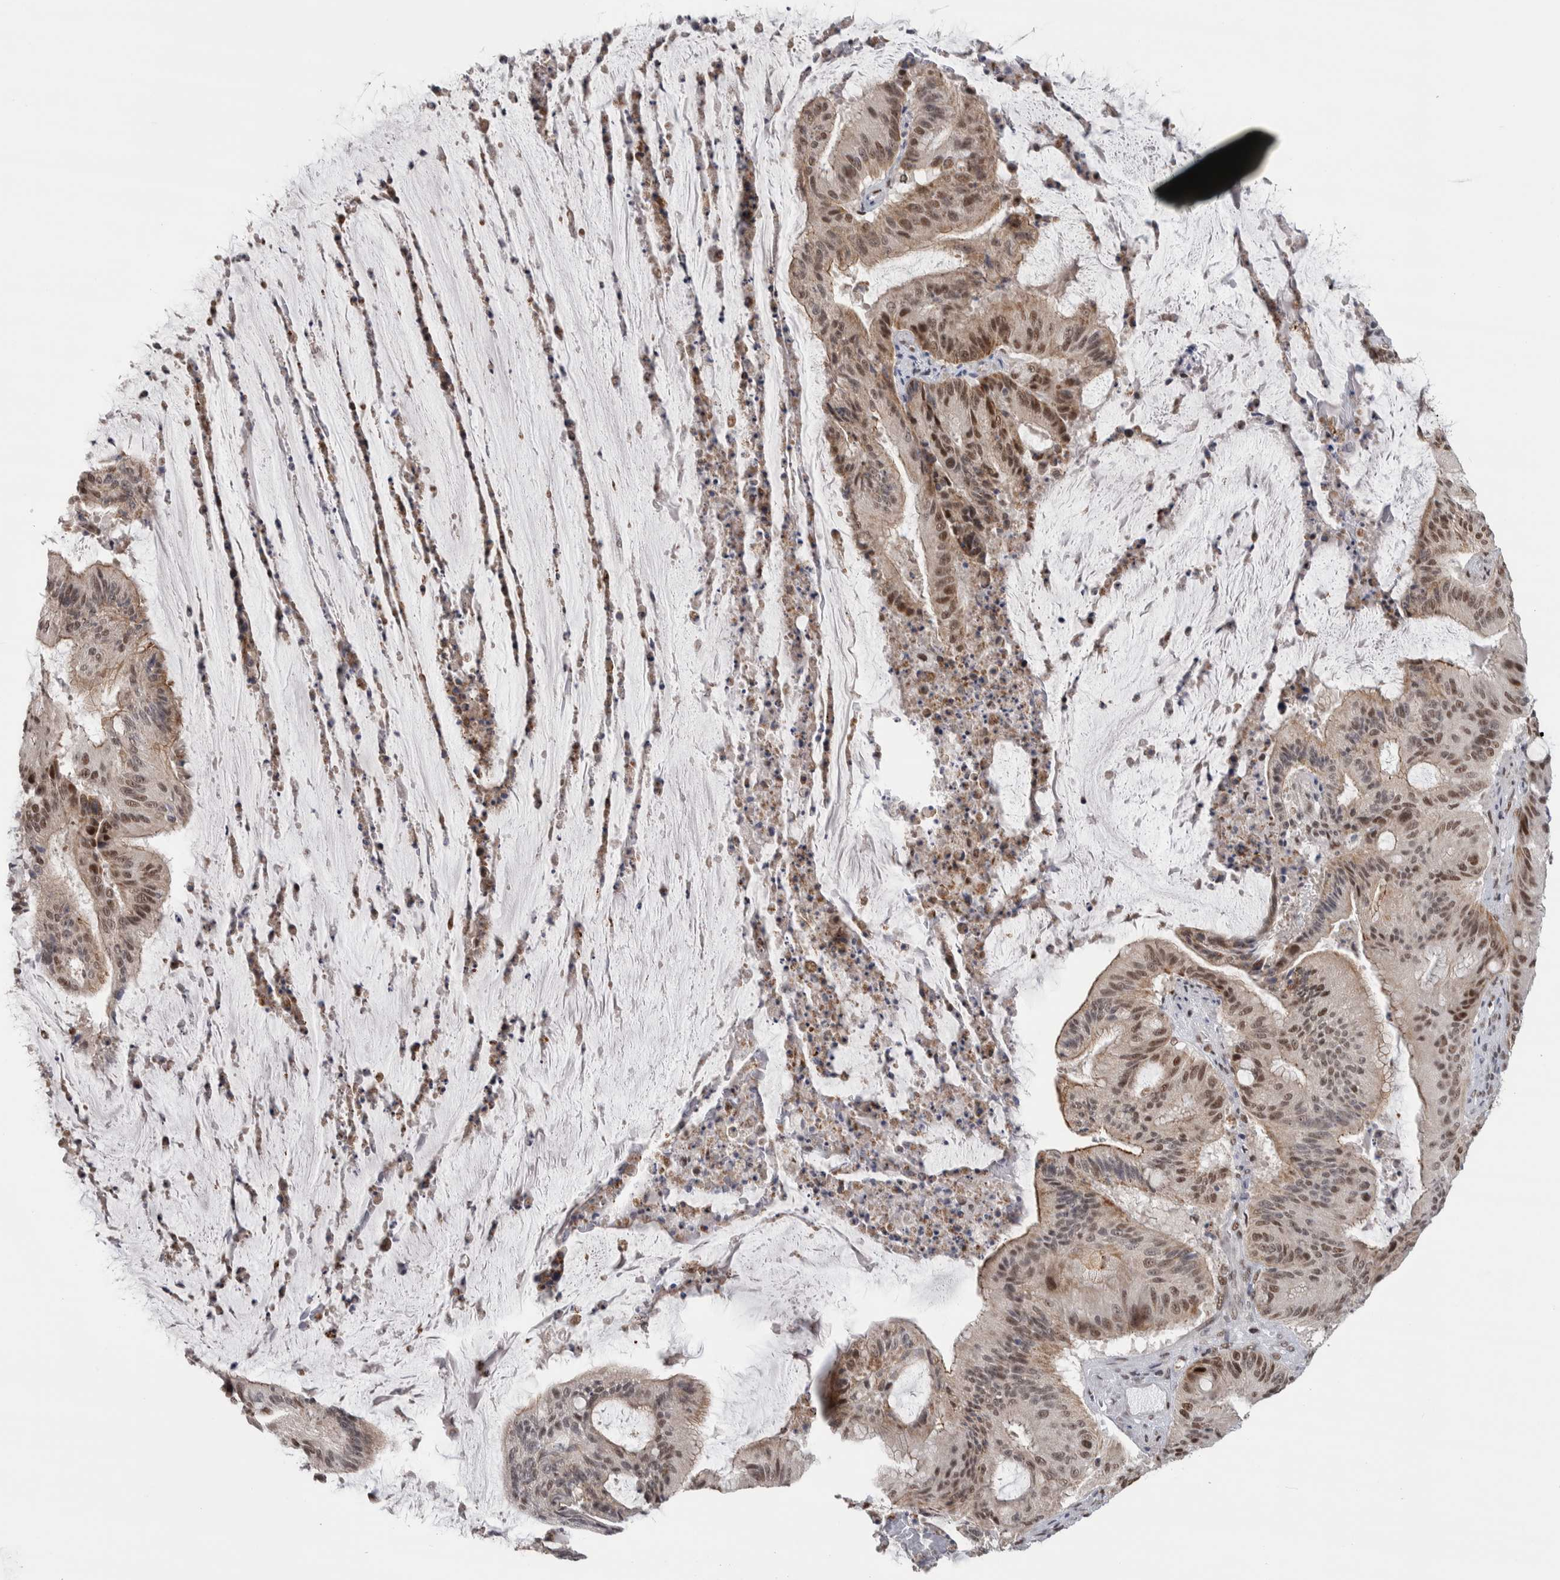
{"staining": {"intensity": "moderate", "quantity": "25%-75%", "location": "cytoplasmic/membranous,nuclear"}, "tissue": "liver cancer", "cell_type": "Tumor cells", "image_type": "cancer", "snomed": [{"axis": "morphology", "description": "Normal tissue, NOS"}, {"axis": "morphology", "description": "Cholangiocarcinoma"}, {"axis": "topography", "description": "Liver"}, {"axis": "topography", "description": "Peripheral nerve tissue"}], "caption": "Protein staining of liver cancer tissue demonstrates moderate cytoplasmic/membranous and nuclear expression in about 25%-75% of tumor cells. (DAB (3,3'-diaminobenzidine) IHC, brown staining for protein, blue staining for nuclei).", "gene": "HEXIM2", "patient": {"sex": "female", "age": 73}}